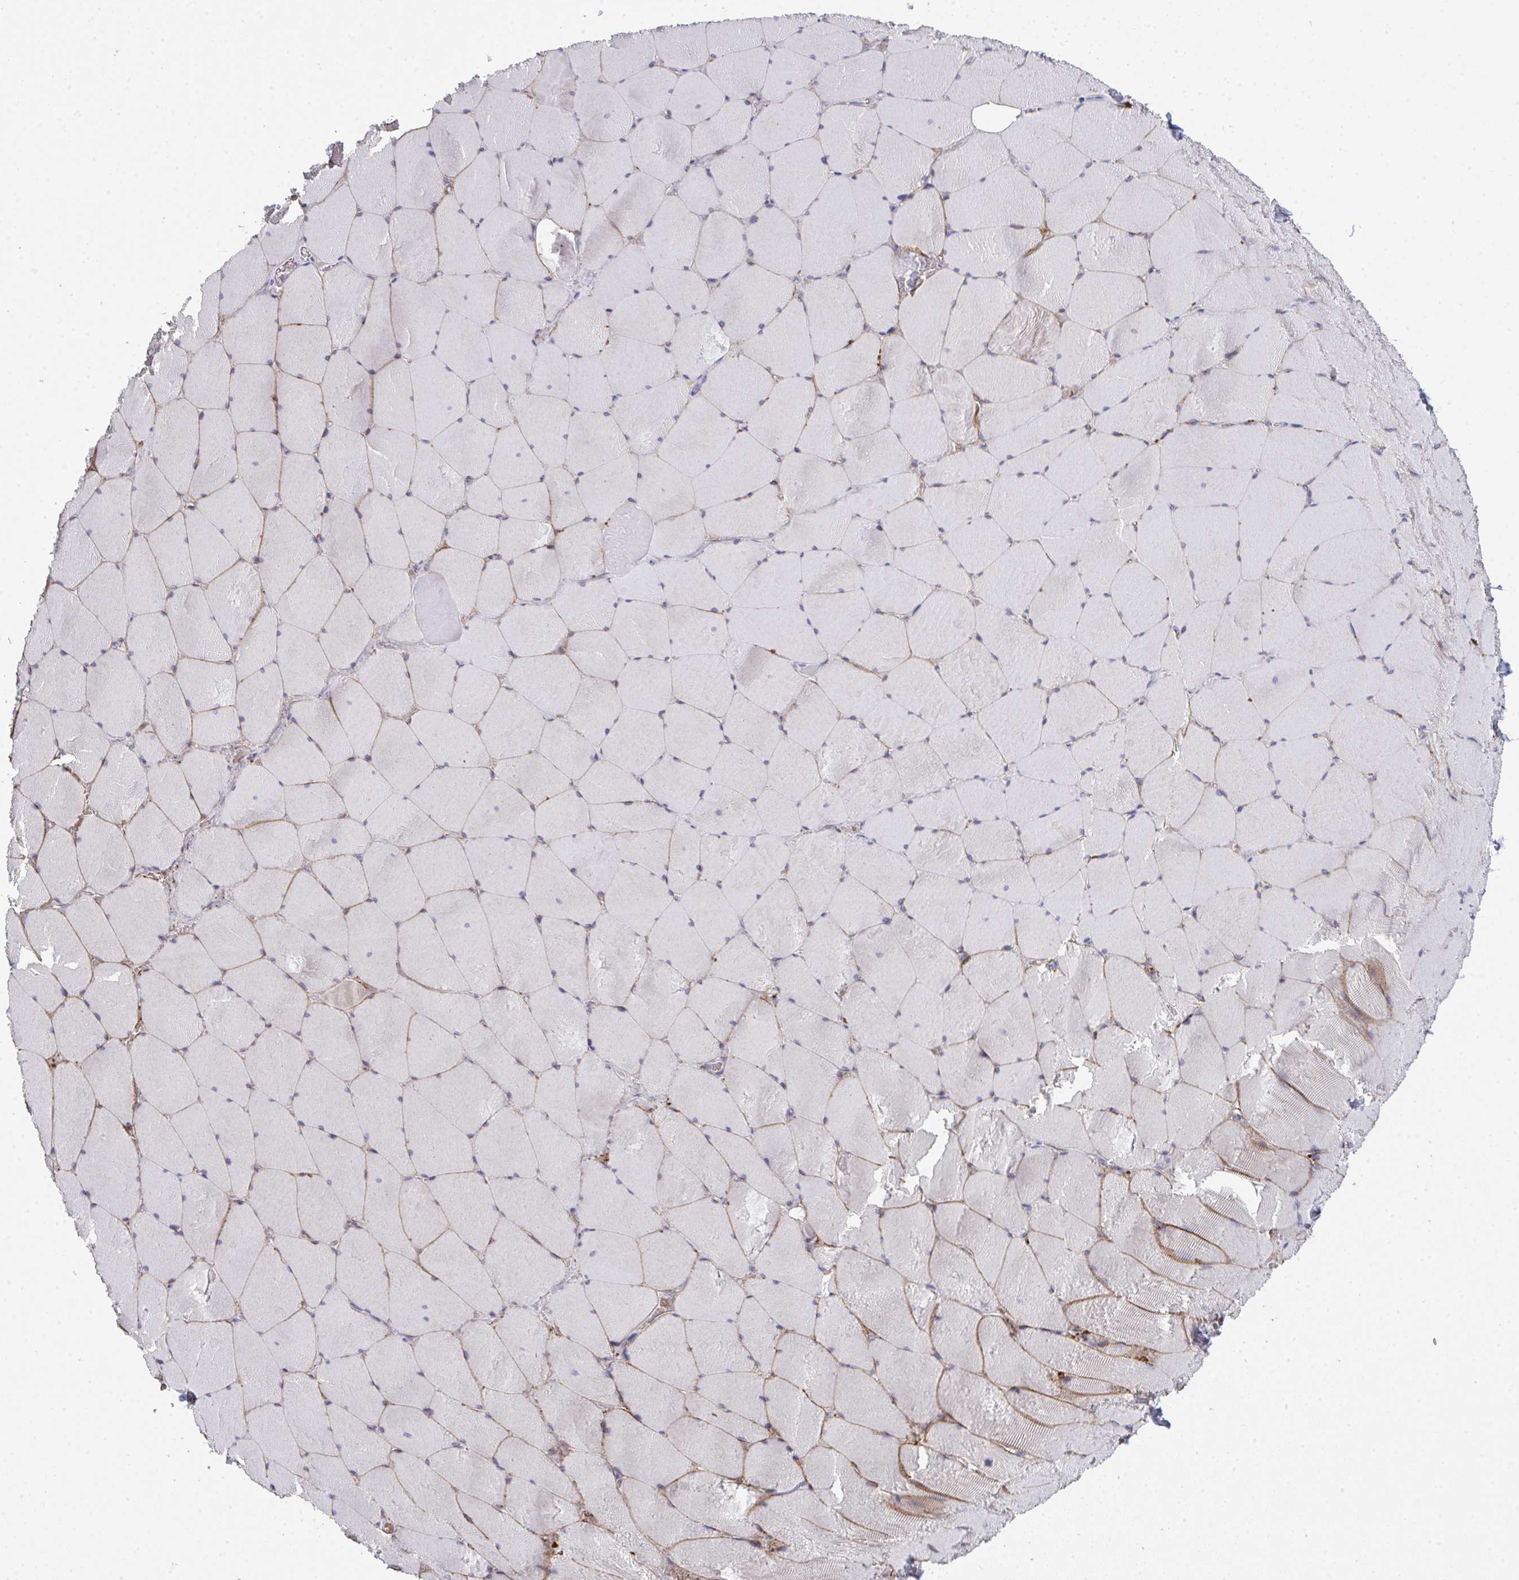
{"staining": {"intensity": "moderate", "quantity": "25%-75%", "location": "cytoplasmic/membranous"}, "tissue": "skeletal muscle", "cell_type": "Myocytes", "image_type": "normal", "snomed": [{"axis": "morphology", "description": "Normal tissue, NOS"}, {"axis": "topography", "description": "Skeletal muscle"}, {"axis": "topography", "description": "Head-Neck"}], "caption": "This is an image of immunohistochemistry (IHC) staining of benign skeletal muscle, which shows moderate staining in the cytoplasmic/membranous of myocytes.", "gene": "SPTB", "patient": {"sex": "male", "age": 66}}